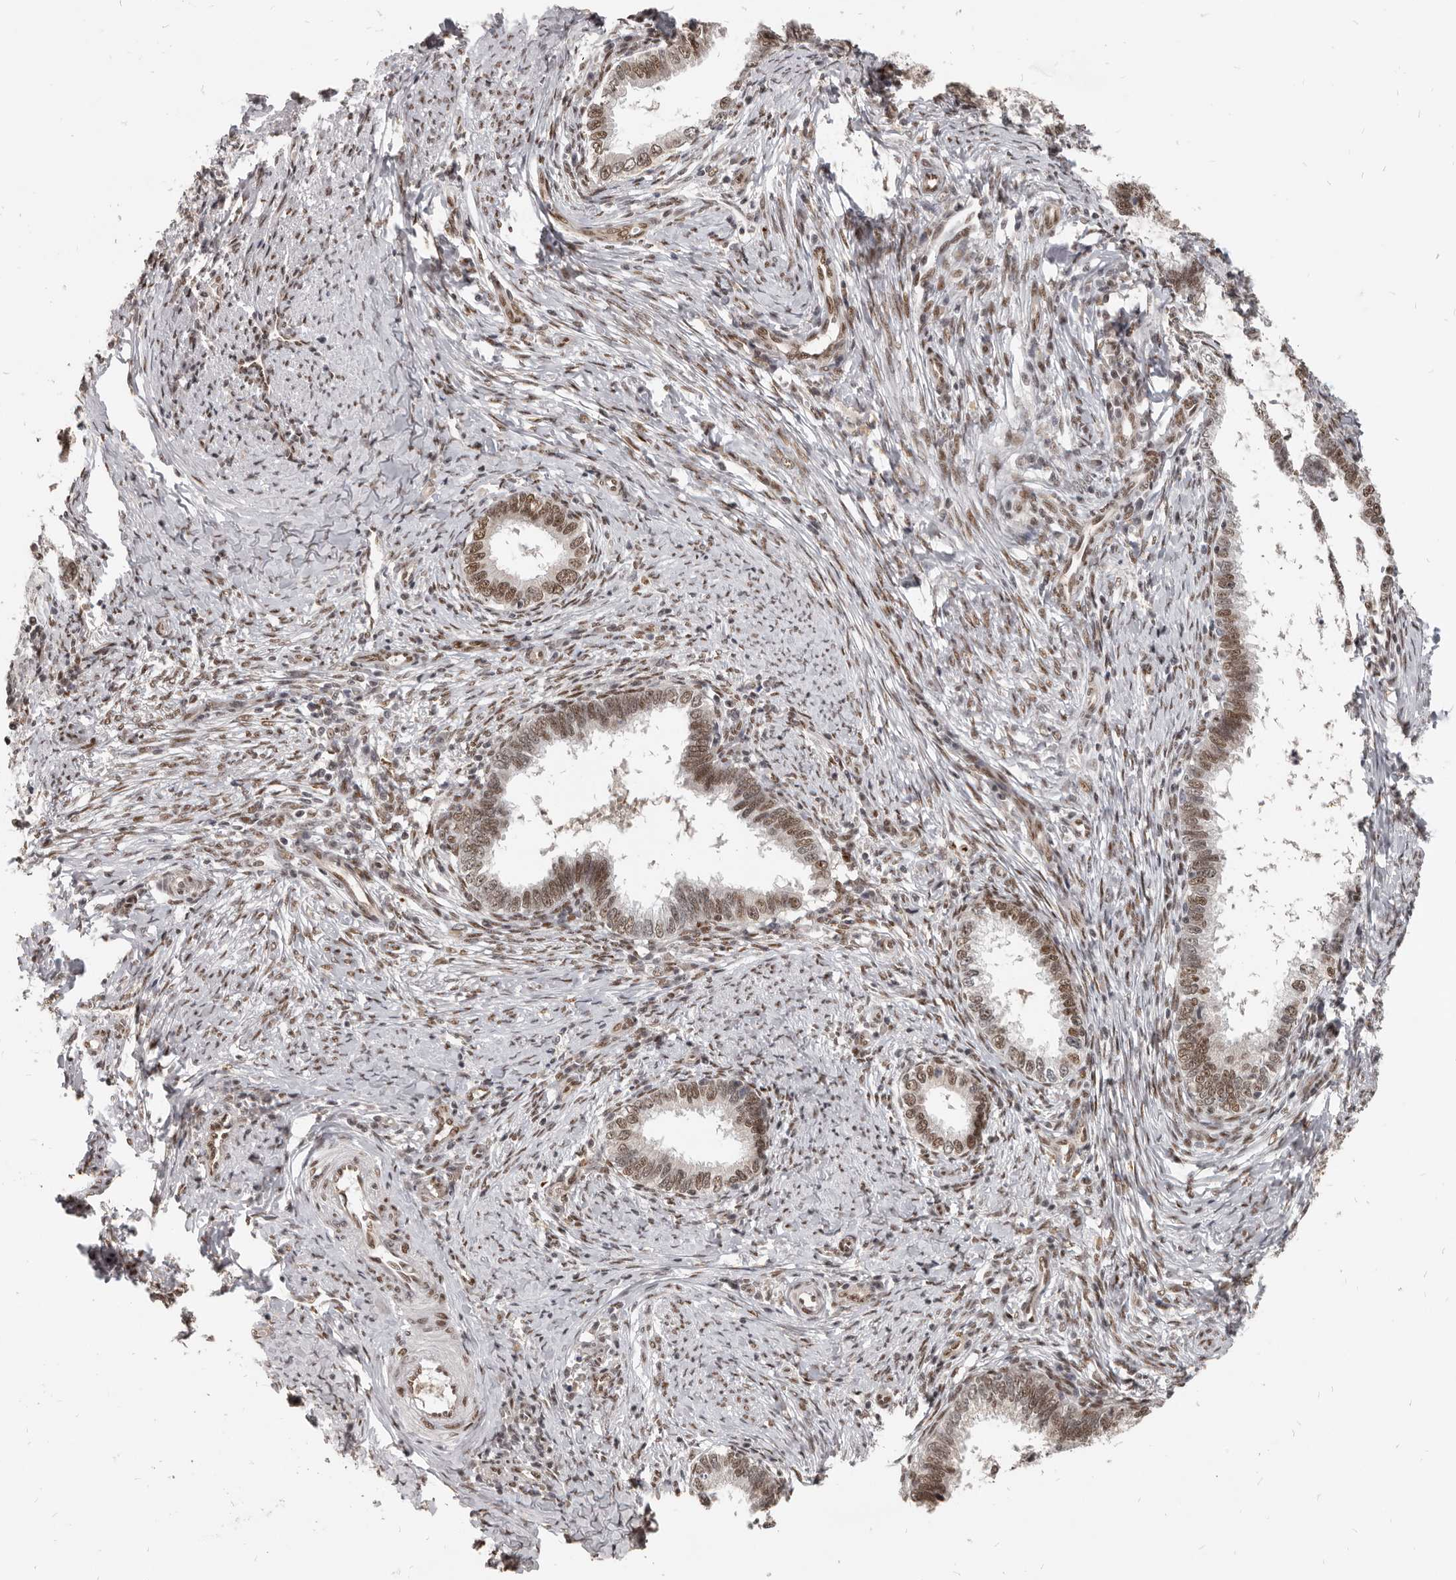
{"staining": {"intensity": "moderate", "quantity": ">75%", "location": "nuclear"}, "tissue": "cervical cancer", "cell_type": "Tumor cells", "image_type": "cancer", "snomed": [{"axis": "morphology", "description": "Adenocarcinoma, NOS"}, {"axis": "topography", "description": "Cervix"}], "caption": "An image of cervical cancer (adenocarcinoma) stained for a protein reveals moderate nuclear brown staining in tumor cells.", "gene": "ATF5", "patient": {"sex": "female", "age": 36}}